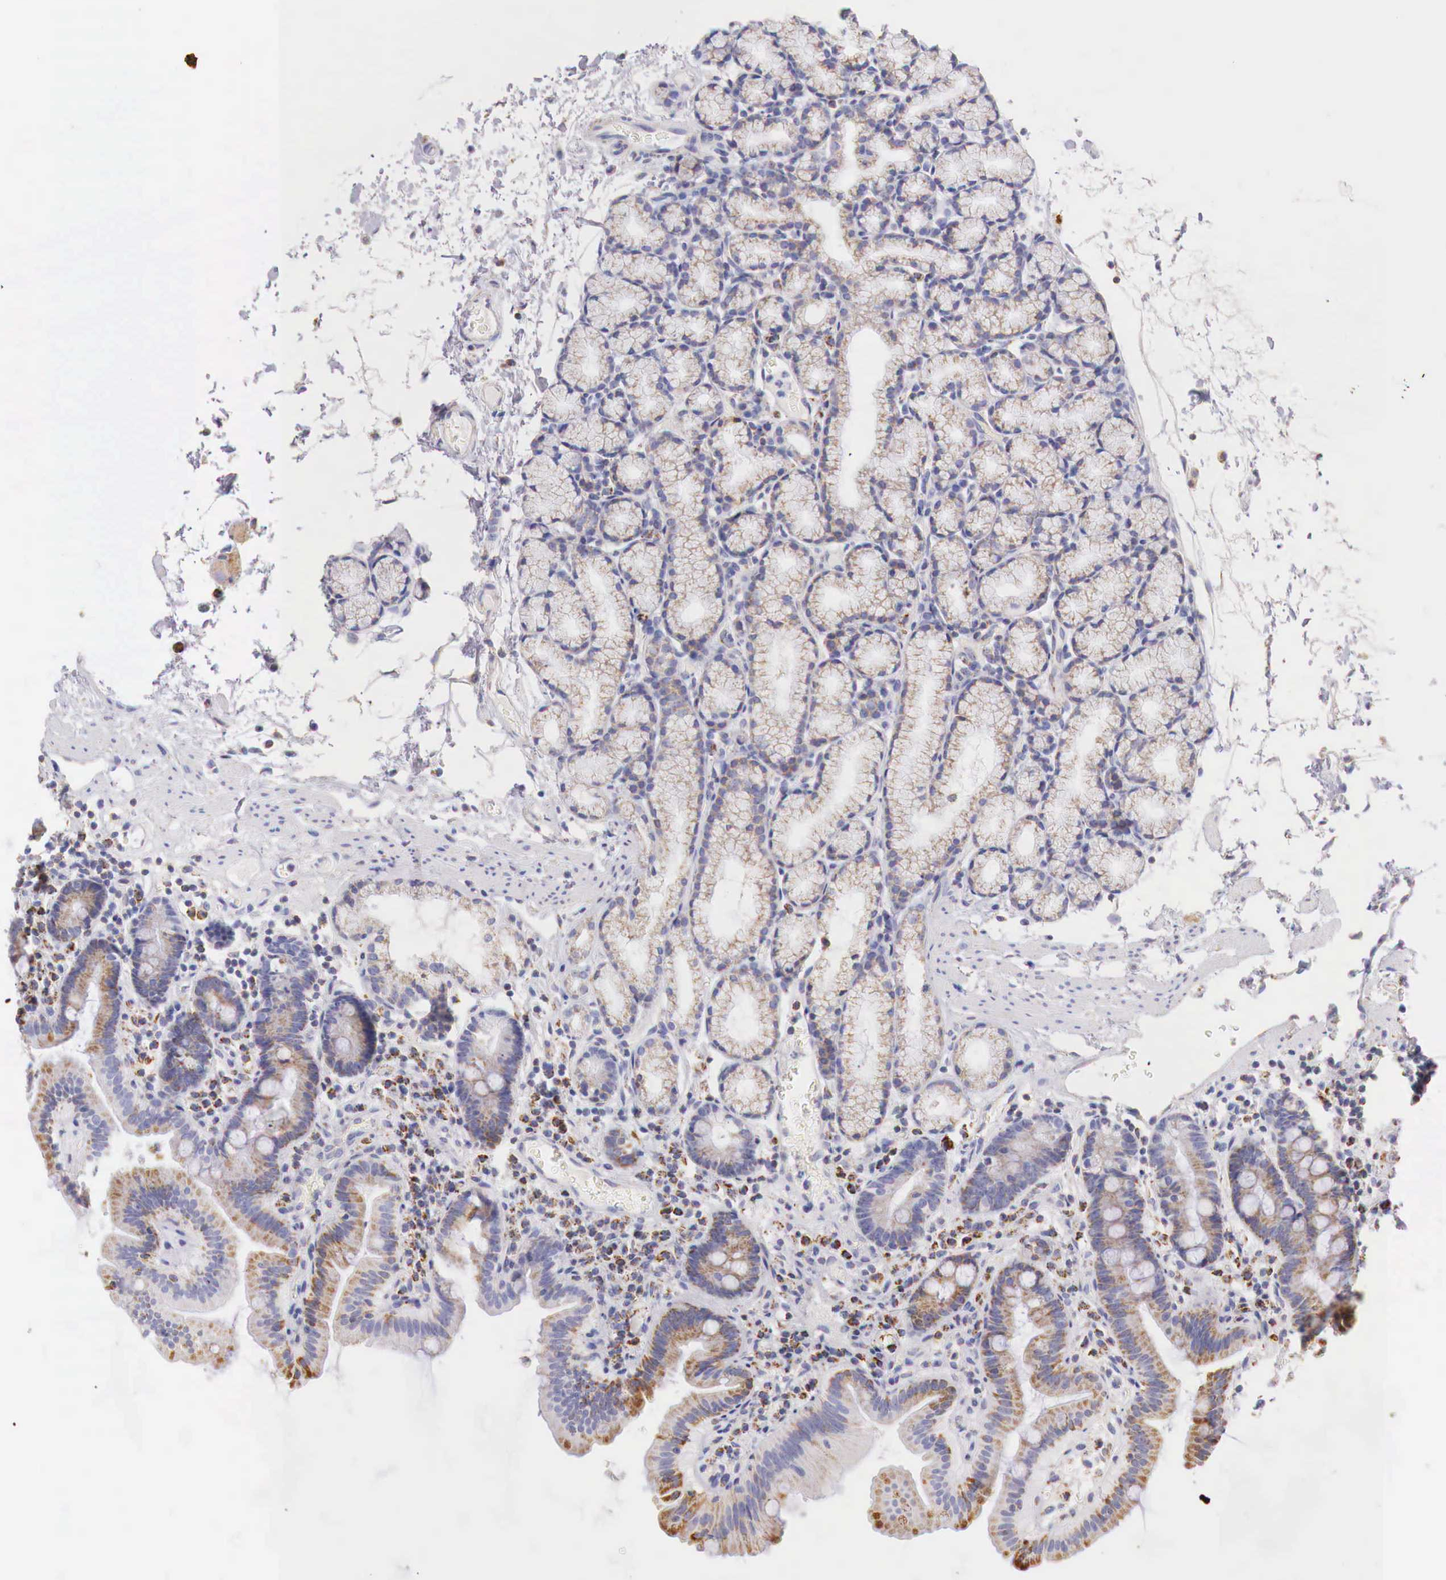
{"staining": {"intensity": "weak", "quantity": ">75%", "location": "cytoplasmic/membranous"}, "tissue": "duodenum", "cell_type": "Glandular cells", "image_type": "normal", "snomed": [{"axis": "morphology", "description": "Normal tissue, NOS"}, {"axis": "topography", "description": "Duodenum"}], "caption": "High-power microscopy captured an IHC photomicrograph of benign duodenum, revealing weak cytoplasmic/membranous positivity in approximately >75% of glandular cells. Nuclei are stained in blue.", "gene": "IDH3G", "patient": {"sex": "female", "age": 48}}